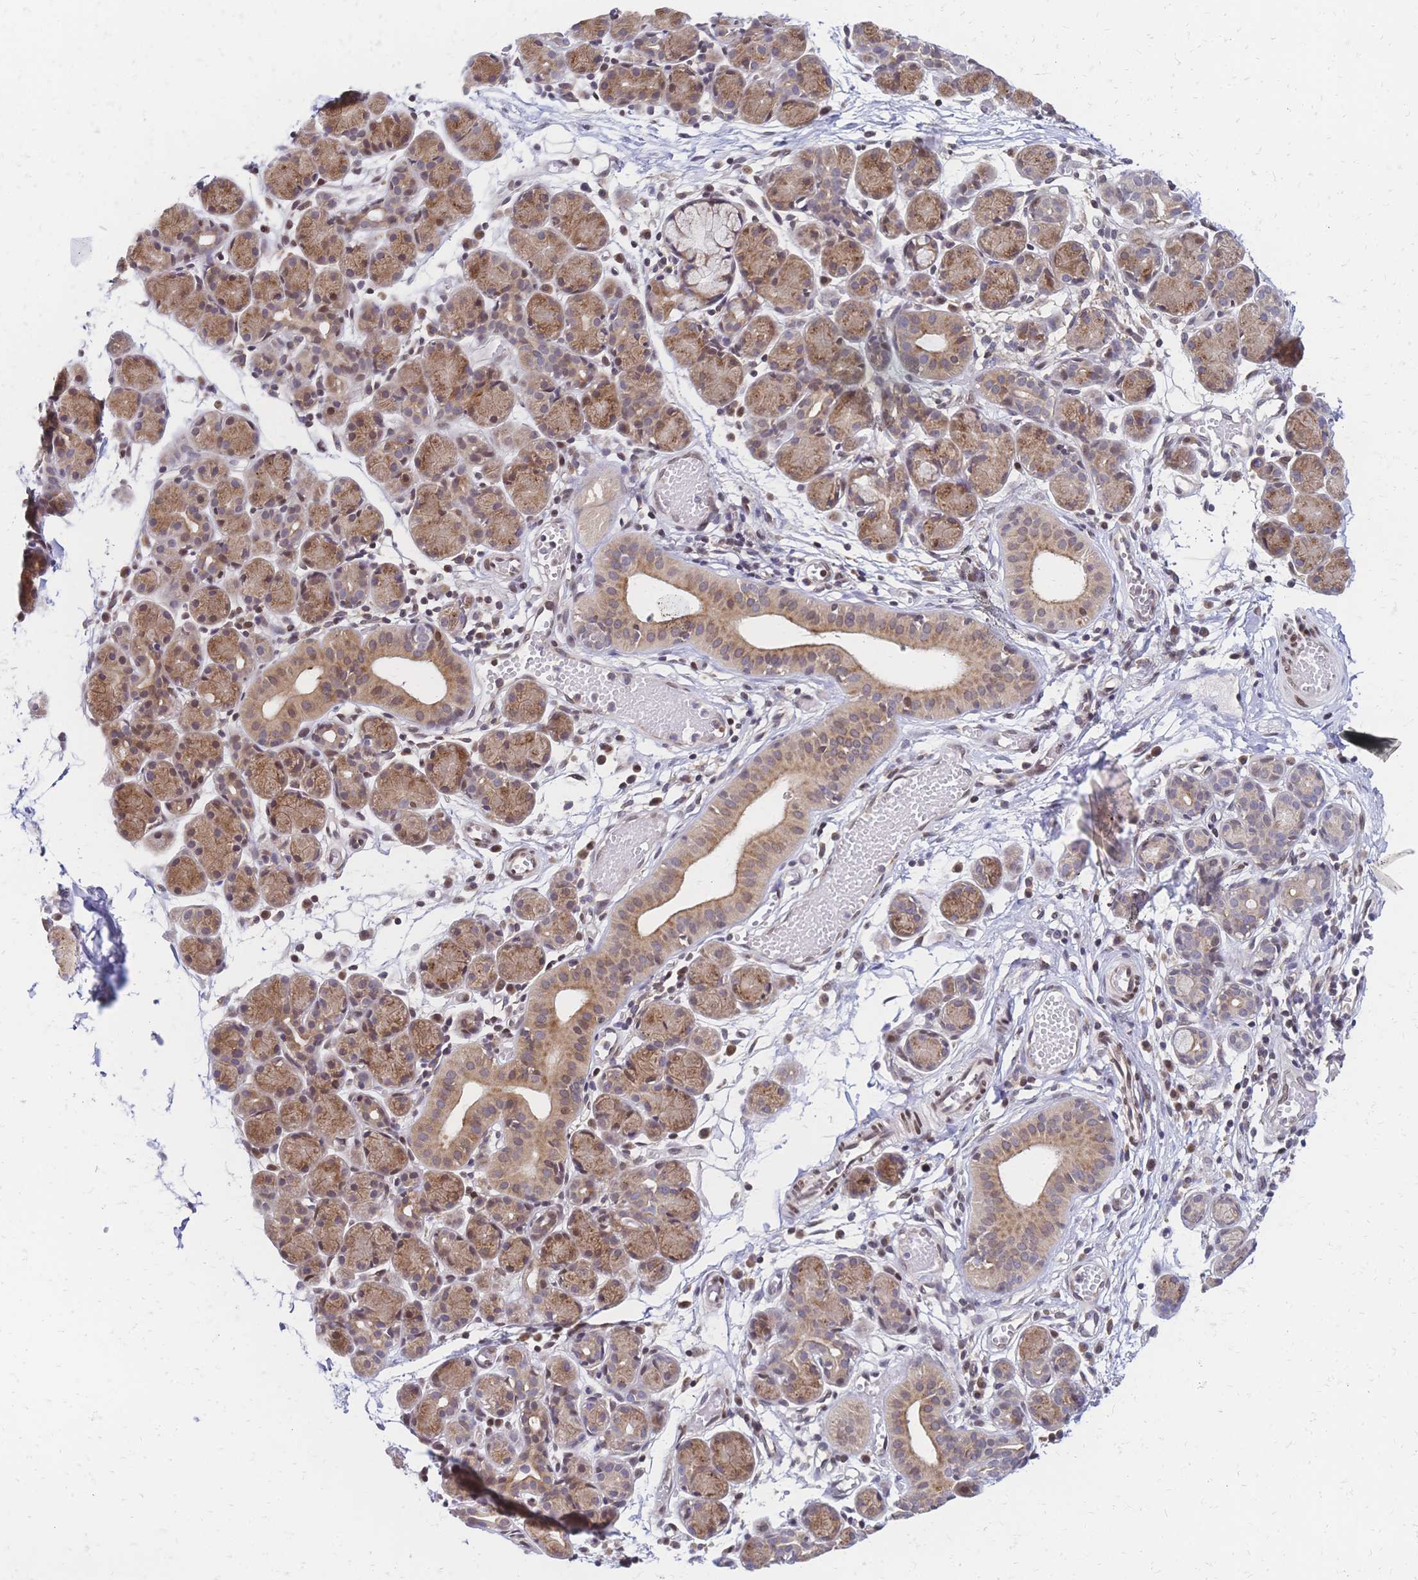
{"staining": {"intensity": "moderate", "quantity": "25%-75%", "location": "cytoplasmic/membranous"}, "tissue": "salivary gland", "cell_type": "Glandular cells", "image_type": "normal", "snomed": [{"axis": "morphology", "description": "Normal tissue, NOS"}, {"axis": "morphology", "description": "Inflammation, NOS"}, {"axis": "topography", "description": "Lymph node"}, {"axis": "topography", "description": "Salivary gland"}], "caption": "Glandular cells exhibit moderate cytoplasmic/membranous positivity in approximately 25%-75% of cells in unremarkable salivary gland. (DAB (3,3'-diaminobenzidine) IHC, brown staining for protein, blue staining for nuclei).", "gene": "CBX7", "patient": {"sex": "male", "age": 3}}